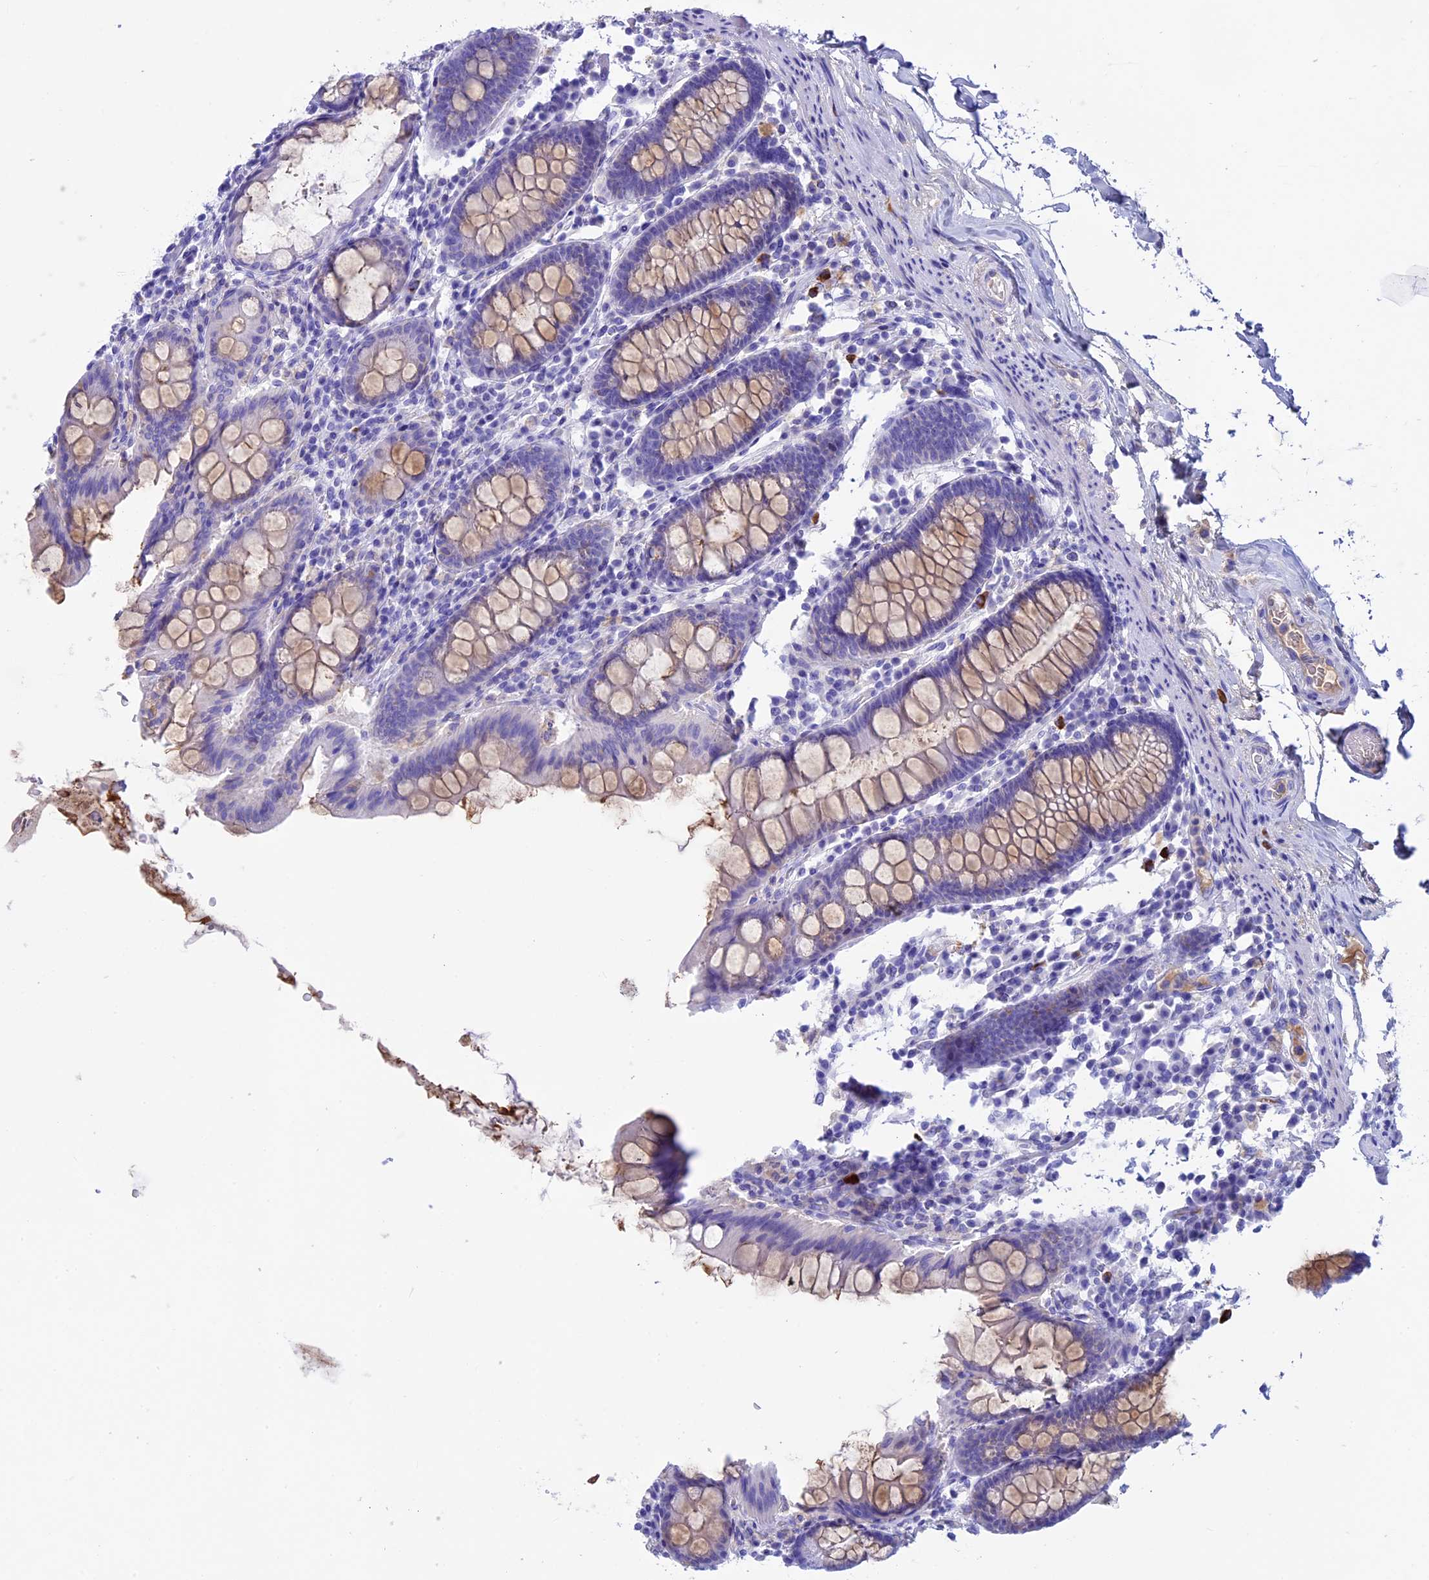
{"staining": {"intensity": "negative", "quantity": "none", "location": "none"}, "tissue": "colon", "cell_type": "Endothelial cells", "image_type": "normal", "snomed": [{"axis": "morphology", "description": "Normal tissue, NOS"}, {"axis": "topography", "description": "Colon"}], "caption": "The immunohistochemistry (IHC) image has no significant staining in endothelial cells of colon.", "gene": "IGSF6", "patient": {"sex": "female", "age": 79}}